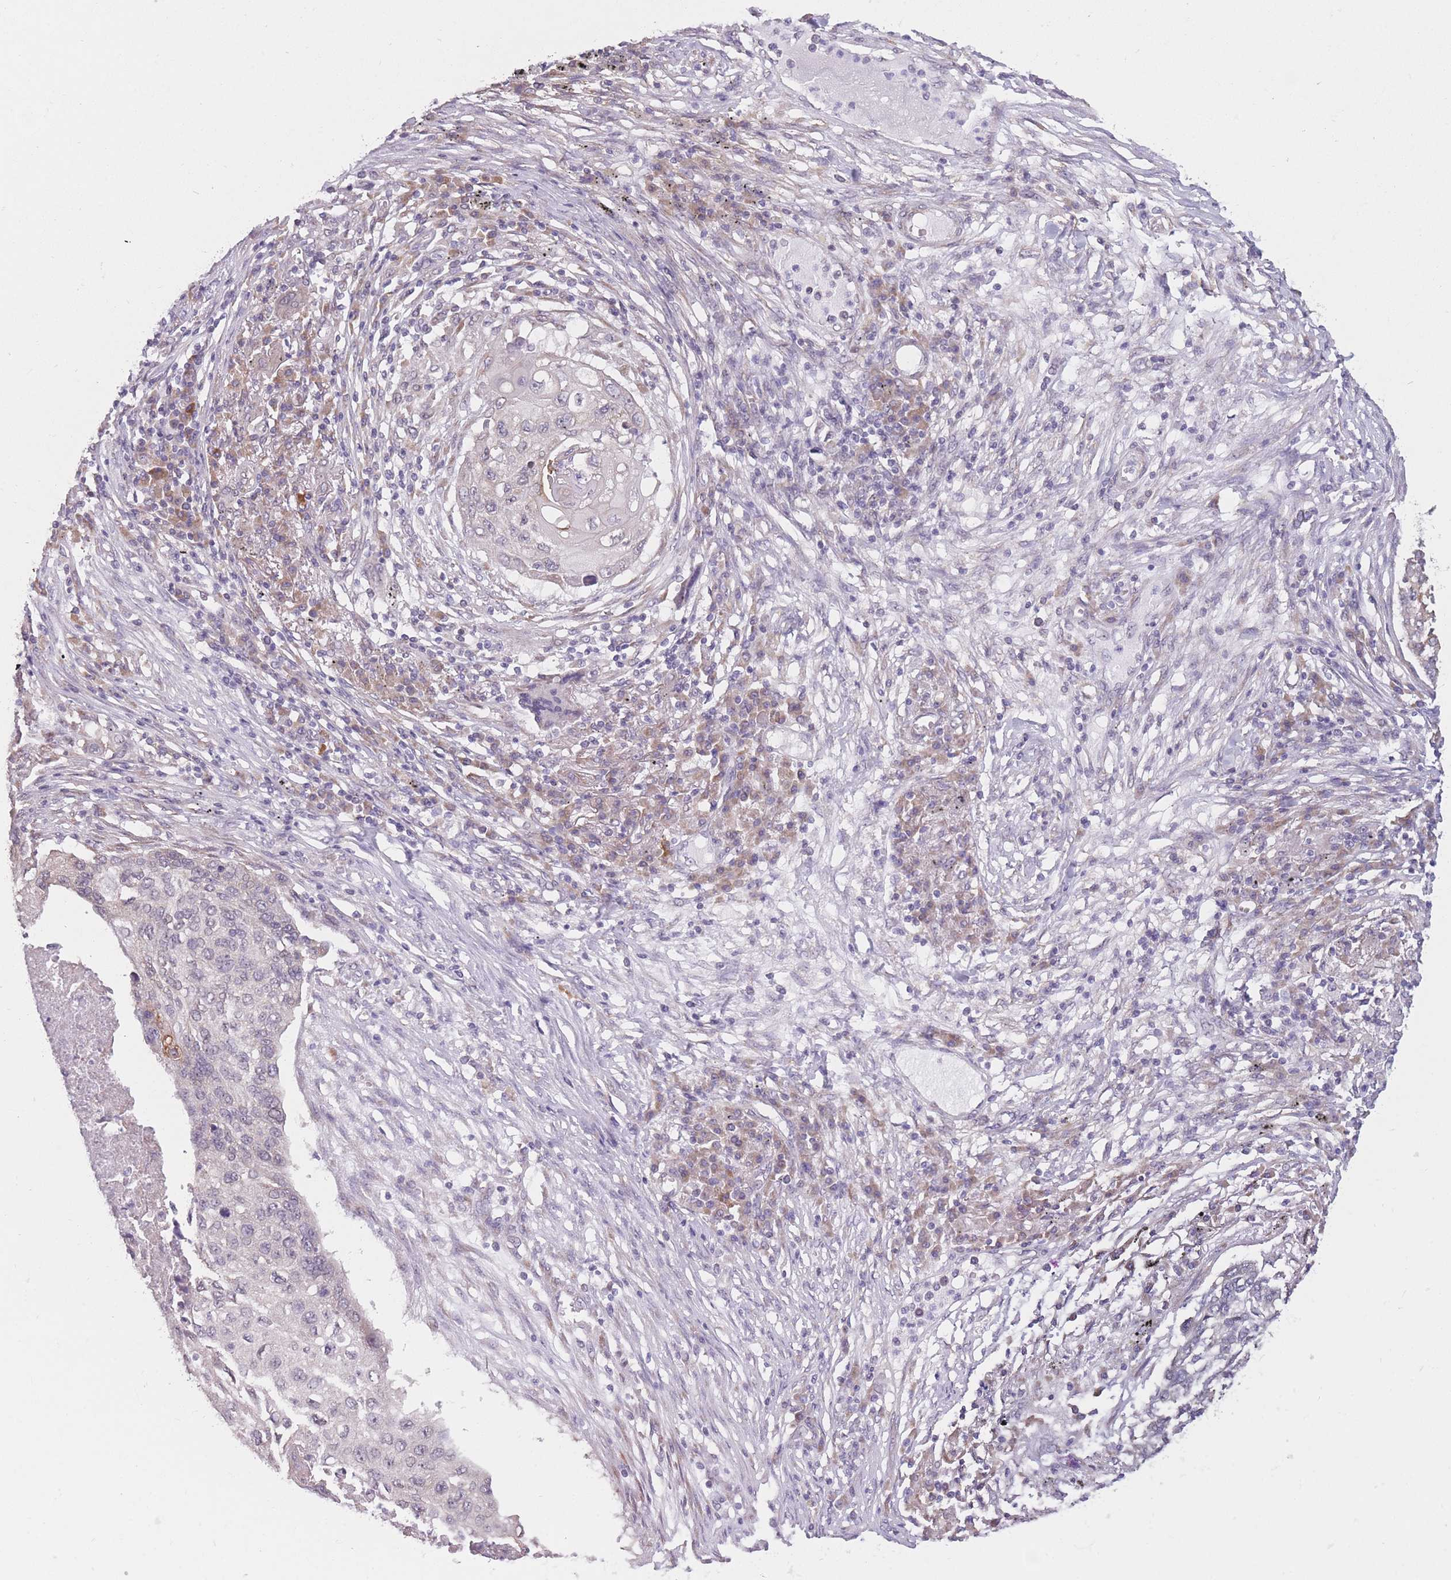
{"staining": {"intensity": "negative", "quantity": "none", "location": "none"}, "tissue": "lung cancer", "cell_type": "Tumor cells", "image_type": "cancer", "snomed": [{"axis": "morphology", "description": "Squamous cell carcinoma, NOS"}, {"axis": "topography", "description": "Lung"}], "caption": "This is an immunohistochemistry image of human lung cancer (squamous cell carcinoma). There is no staining in tumor cells.", "gene": "COL27A1", "patient": {"sex": "female", "age": 63}}